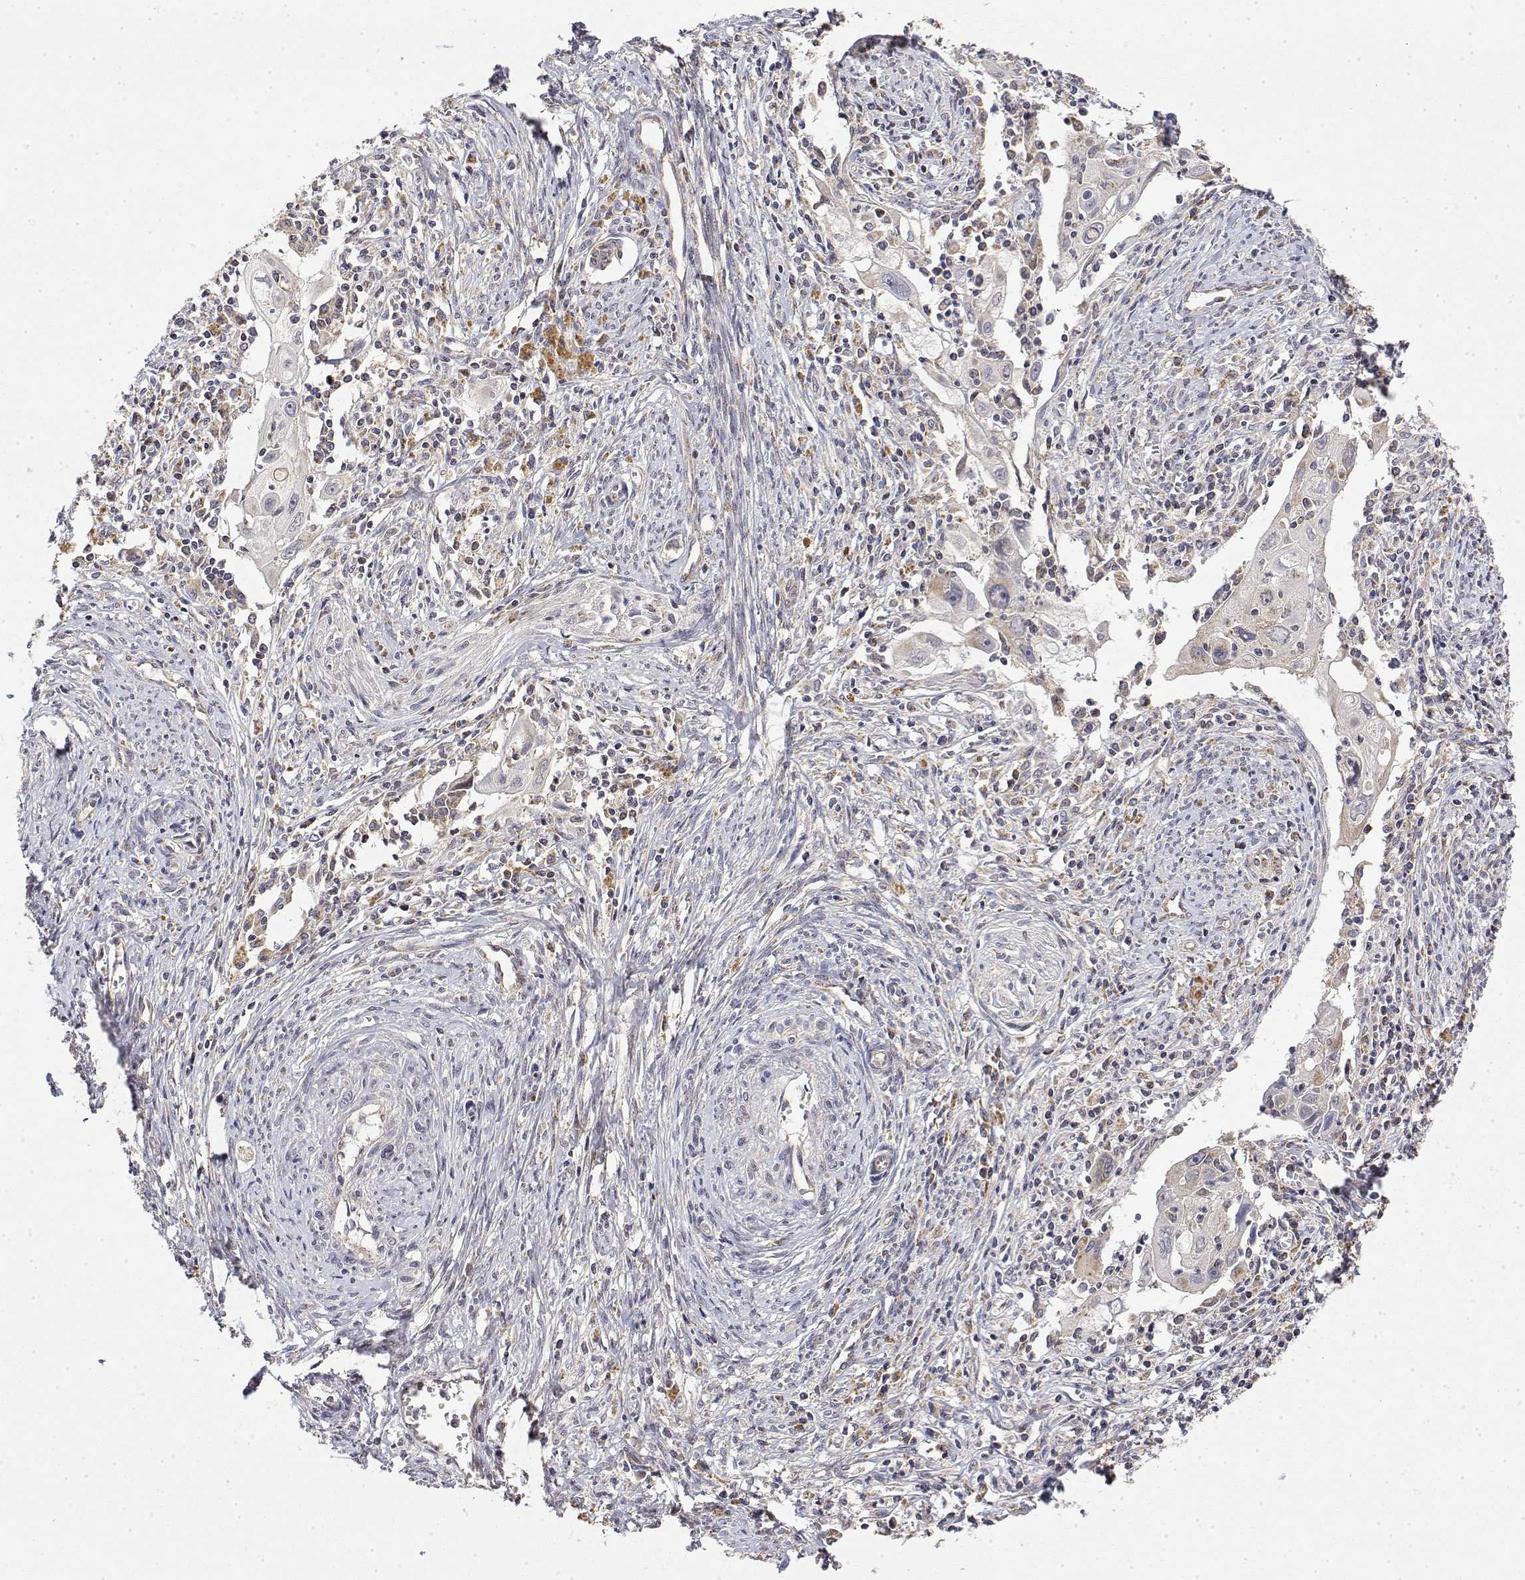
{"staining": {"intensity": "negative", "quantity": "none", "location": "none"}, "tissue": "cervical cancer", "cell_type": "Tumor cells", "image_type": "cancer", "snomed": [{"axis": "morphology", "description": "Squamous cell carcinoma, NOS"}, {"axis": "topography", "description": "Cervix"}], "caption": "This photomicrograph is of cervical squamous cell carcinoma stained with immunohistochemistry to label a protein in brown with the nuclei are counter-stained blue. There is no staining in tumor cells. (DAB (3,3'-diaminobenzidine) immunohistochemistry (IHC) visualized using brightfield microscopy, high magnification).", "gene": "GADD45GIP1", "patient": {"sex": "female", "age": 30}}